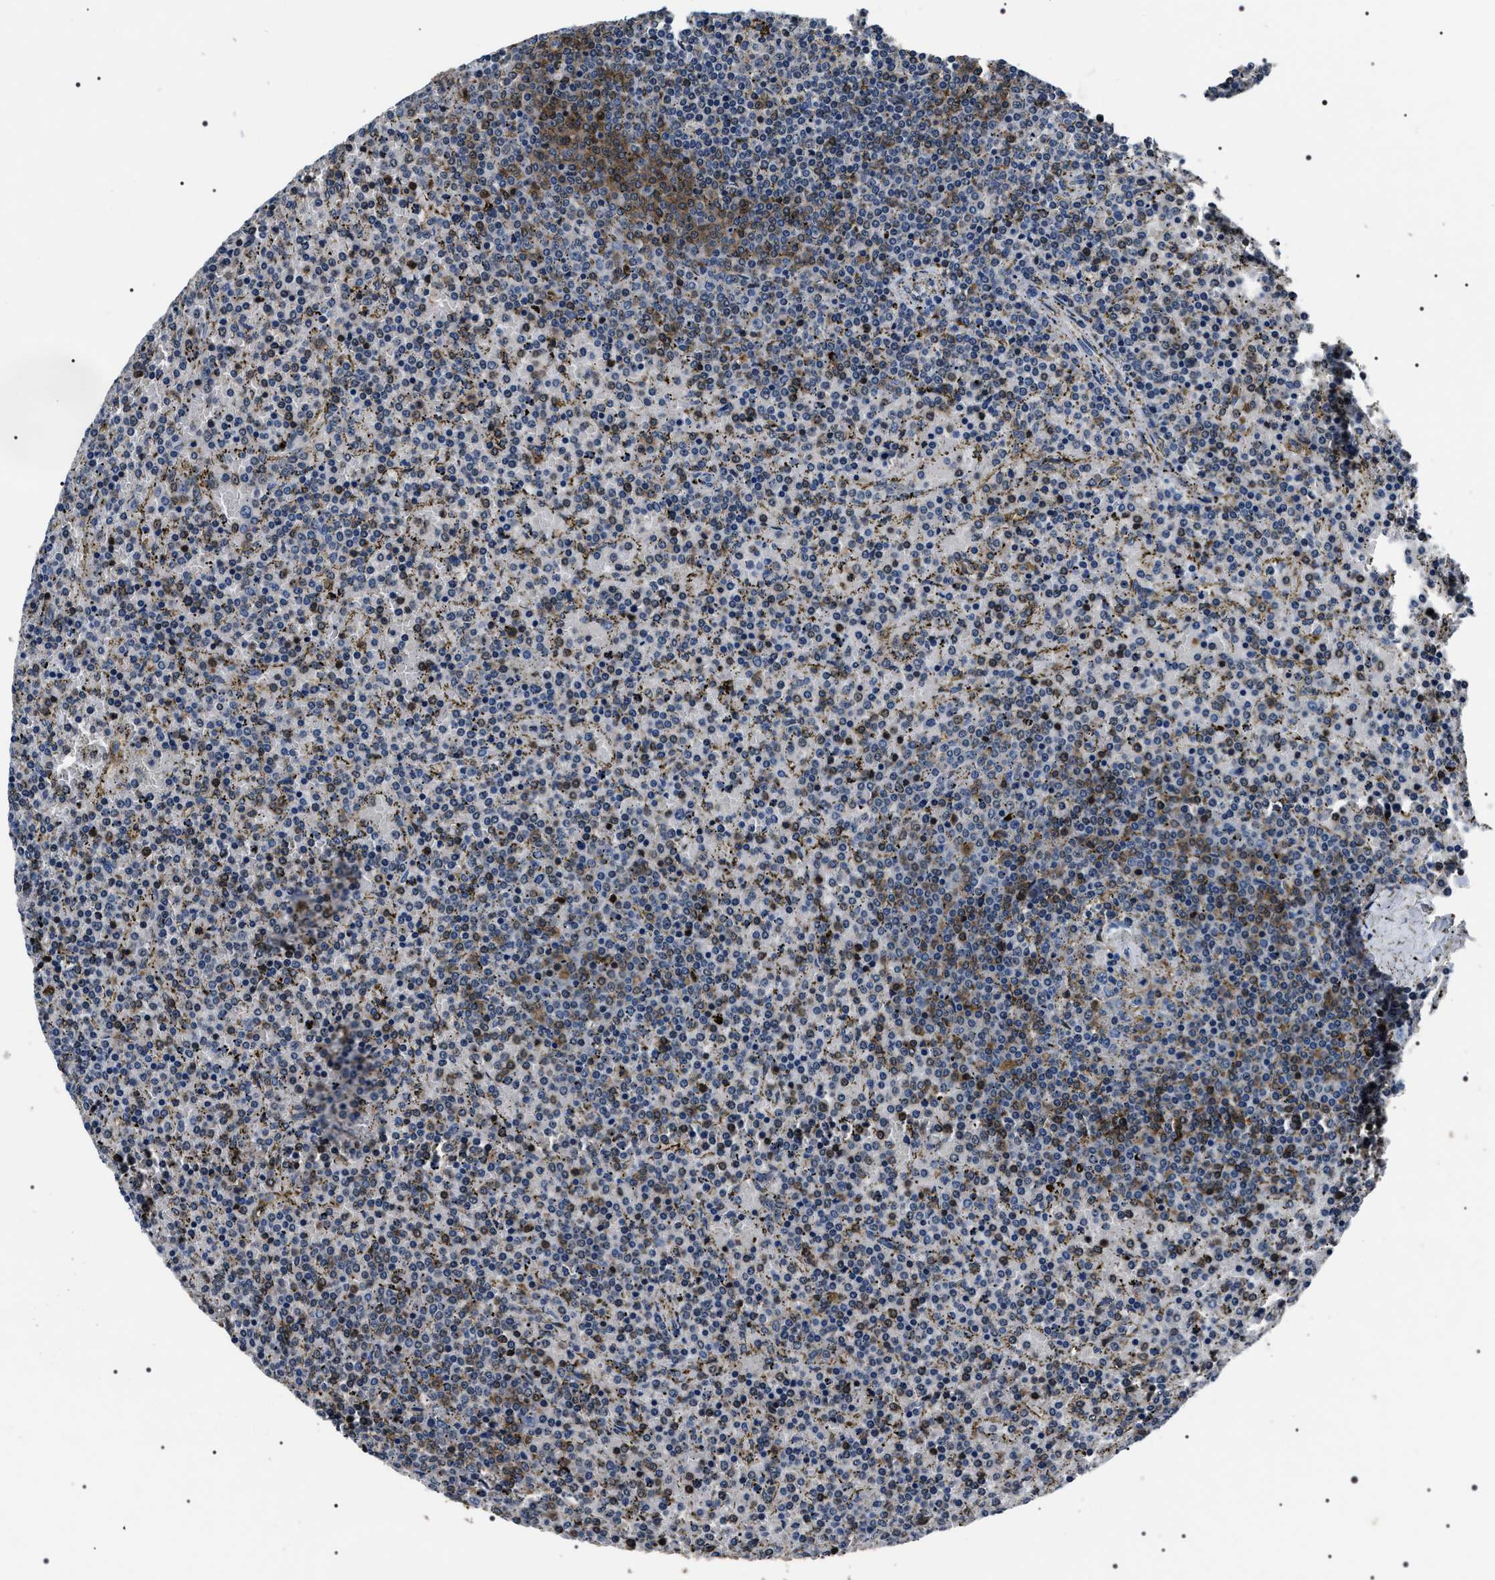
{"staining": {"intensity": "moderate", "quantity": "<25%", "location": "cytoplasmic/membranous,nuclear"}, "tissue": "lymphoma", "cell_type": "Tumor cells", "image_type": "cancer", "snomed": [{"axis": "morphology", "description": "Malignant lymphoma, non-Hodgkin's type, Low grade"}, {"axis": "topography", "description": "Spleen"}], "caption": "Immunohistochemistry (IHC) of lymphoma reveals low levels of moderate cytoplasmic/membranous and nuclear expression in approximately <25% of tumor cells.", "gene": "SIPA1", "patient": {"sex": "female", "age": 77}}